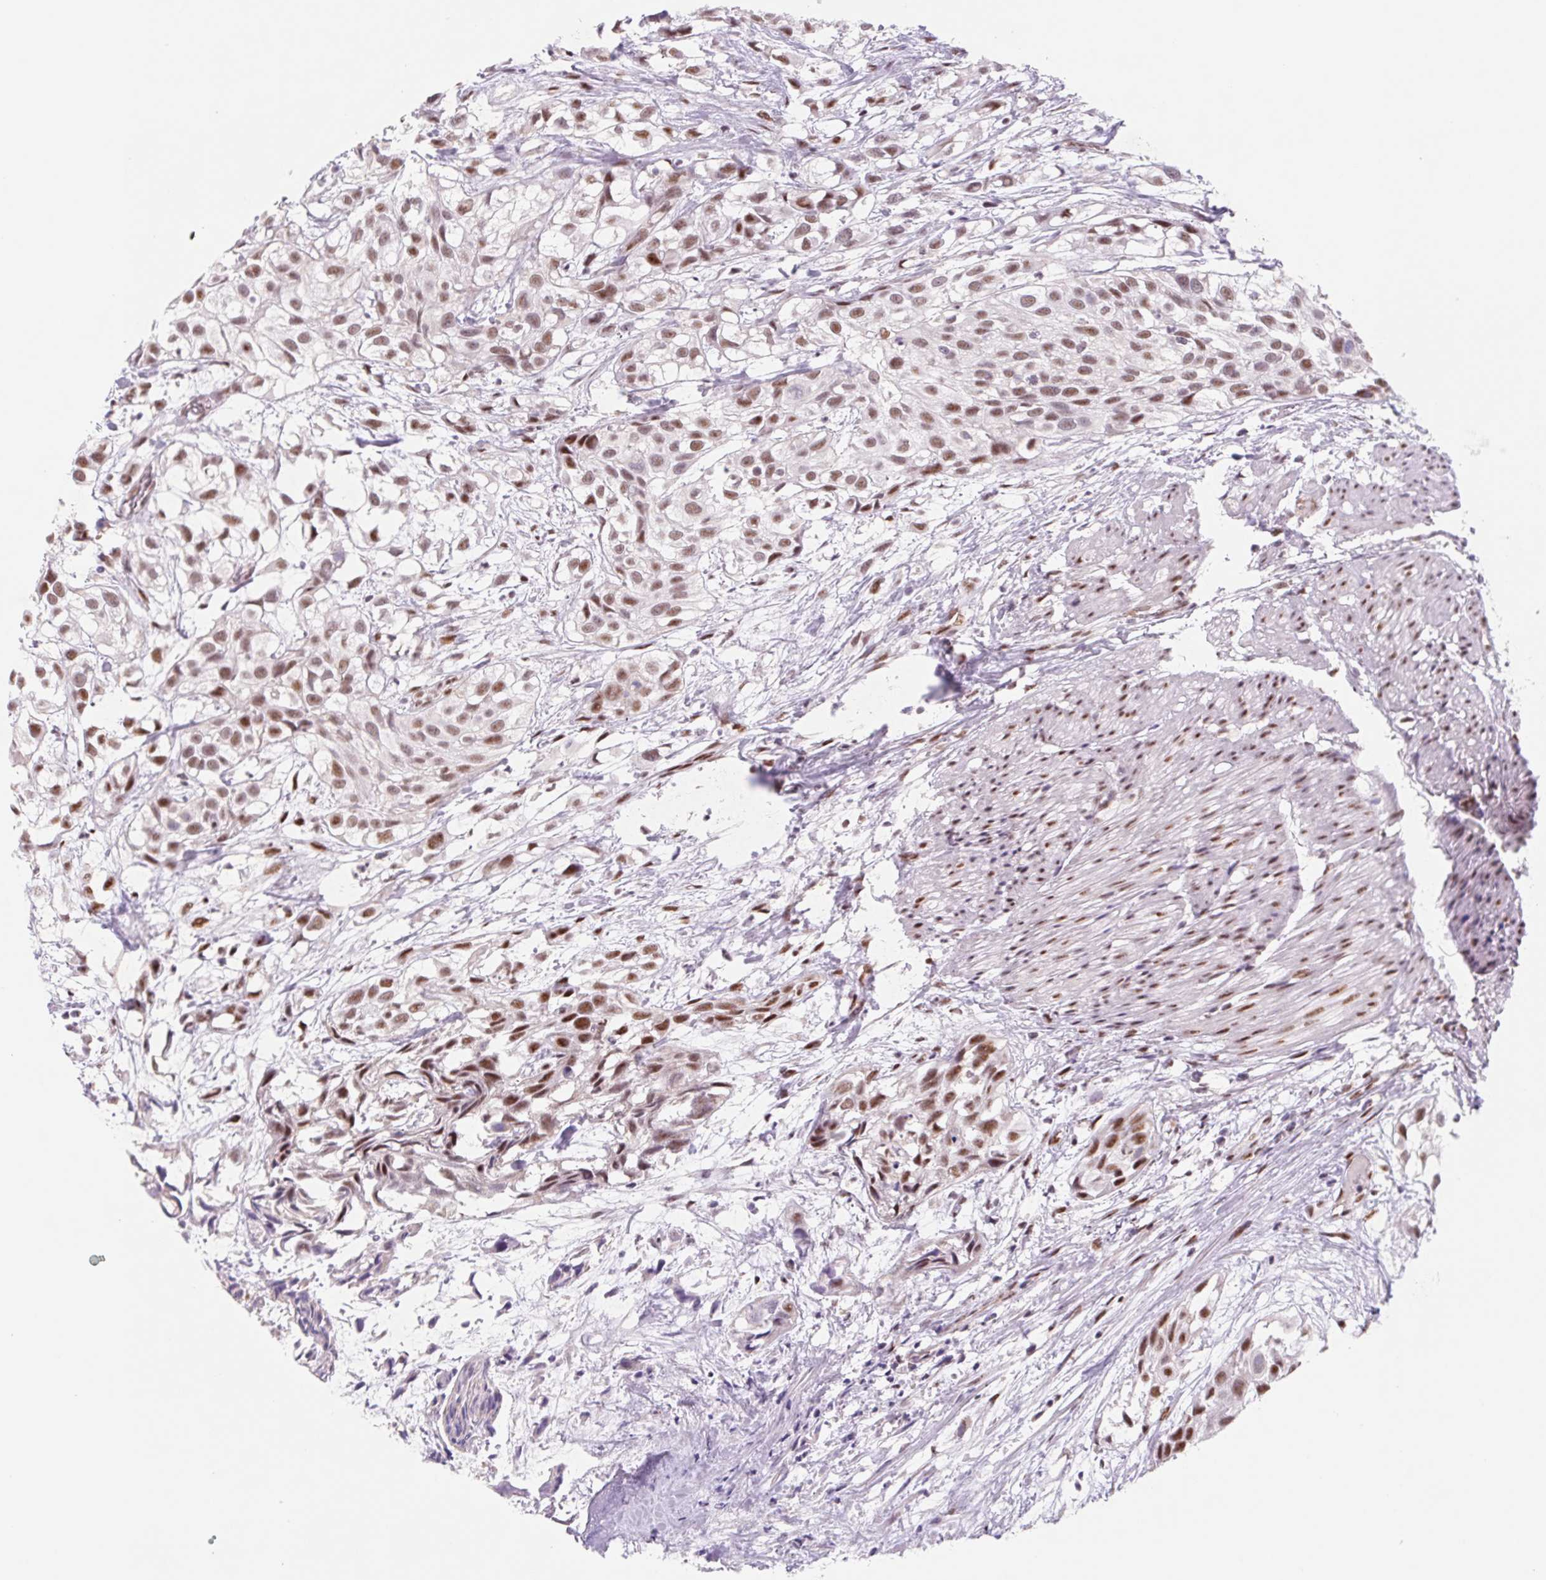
{"staining": {"intensity": "moderate", "quantity": ">75%", "location": "nuclear"}, "tissue": "urothelial cancer", "cell_type": "Tumor cells", "image_type": "cancer", "snomed": [{"axis": "morphology", "description": "Urothelial carcinoma, High grade"}, {"axis": "topography", "description": "Urinary bladder"}], "caption": "High-magnification brightfield microscopy of urothelial carcinoma (high-grade) stained with DAB (brown) and counterstained with hematoxylin (blue). tumor cells exhibit moderate nuclear staining is seen in about>75% of cells. (DAB IHC, brown staining for protein, blue staining for nuclei).", "gene": "DPPA5", "patient": {"sex": "male", "age": 56}}